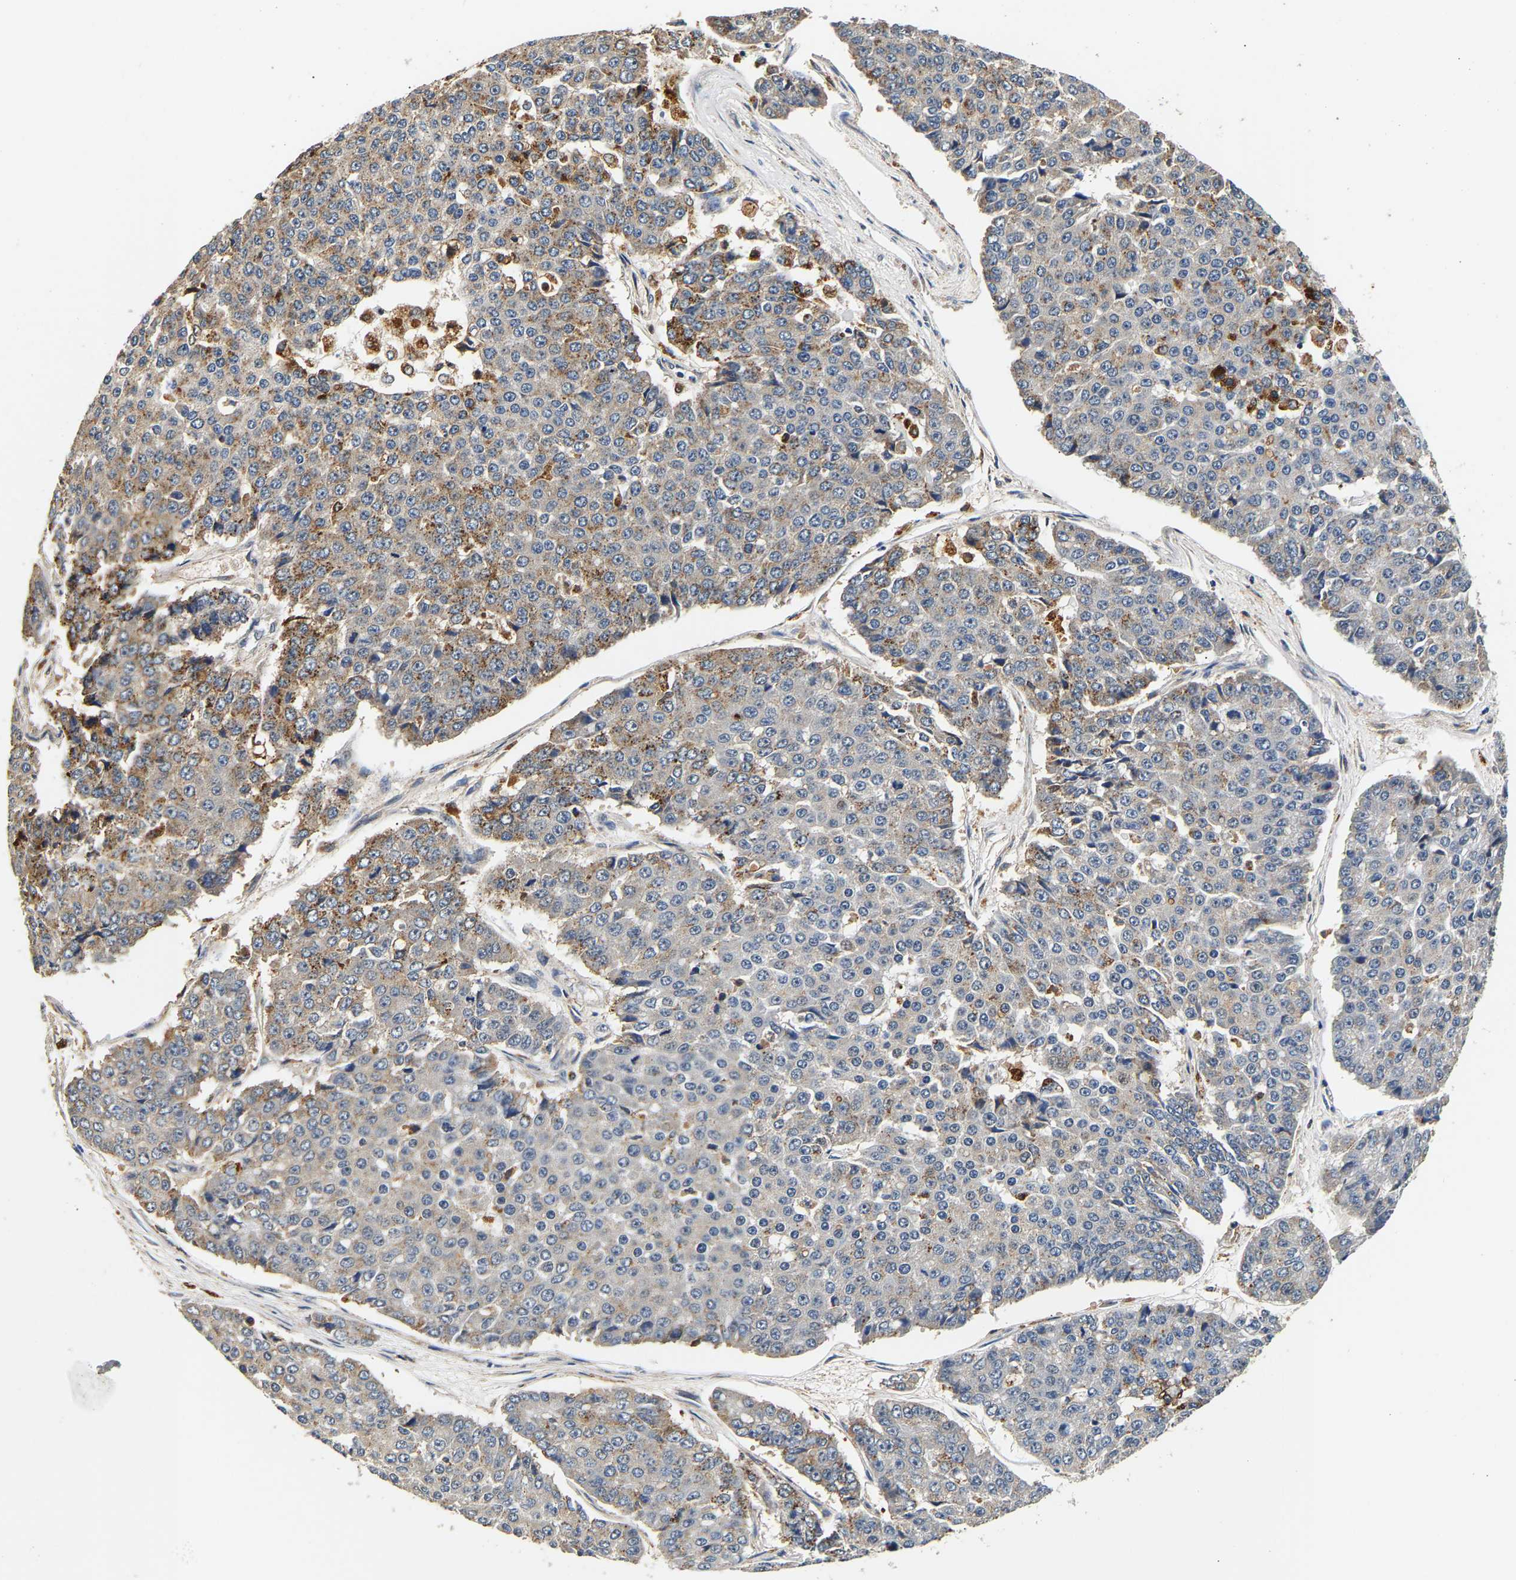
{"staining": {"intensity": "moderate", "quantity": "<25%", "location": "cytoplasmic/membranous"}, "tissue": "pancreatic cancer", "cell_type": "Tumor cells", "image_type": "cancer", "snomed": [{"axis": "morphology", "description": "Adenocarcinoma, NOS"}, {"axis": "topography", "description": "Pancreas"}], "caption": "A brown stain highlights moderate cytoplasmic/membranous positivity of a protein in pancreatic cancer (adenocarcinoma) tumor cells.", "gene": "SMU1", "patient": {"sex": "male", "age": 50}}